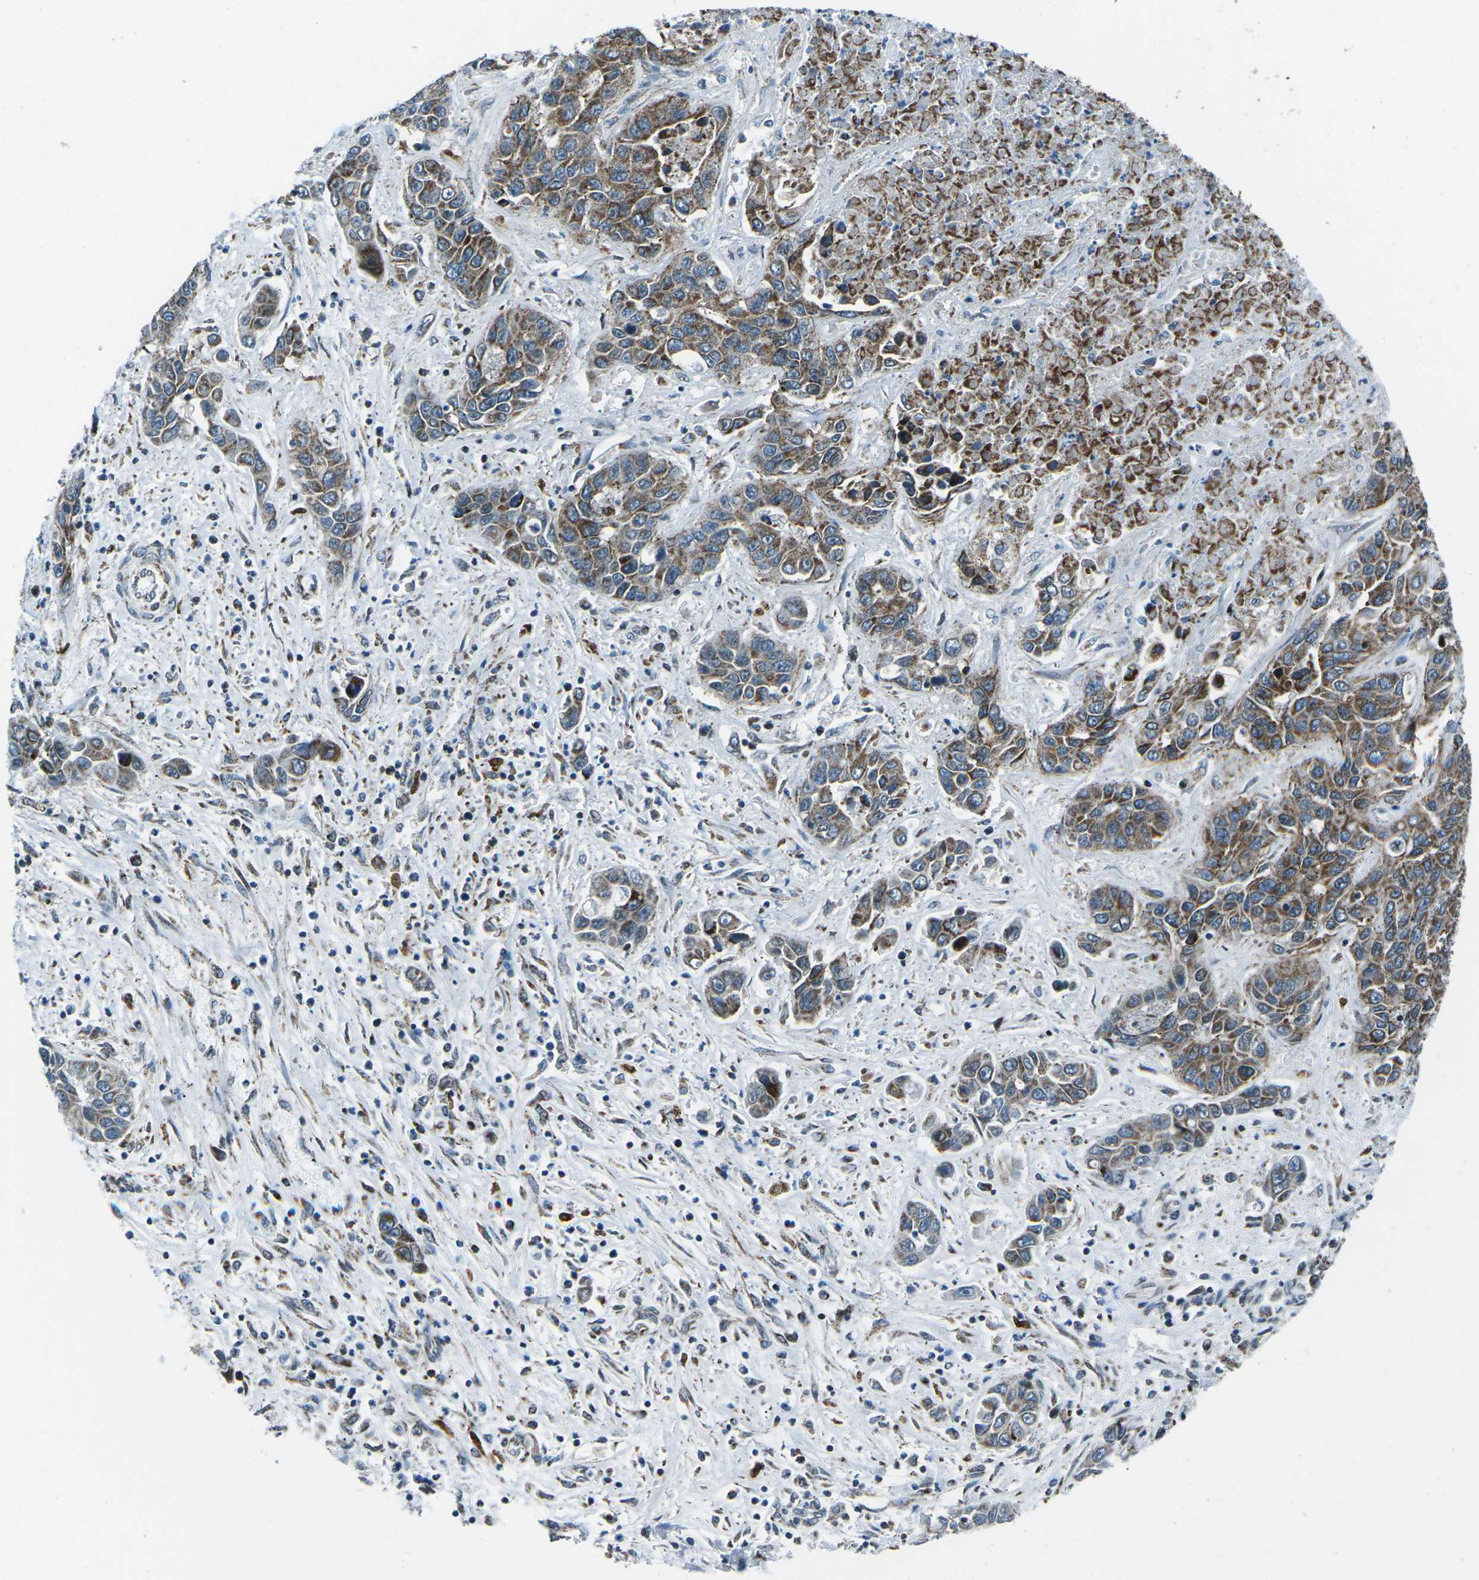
{"staining": {"intensity": "moderate", "quantity": ">75%", "location": "cytoplasmic/membranous"}, "tissue": "liver cancer", "cell_type": "Tumor cells", "image_type": "cancer", "snomed": [{"axis": "morphology", "description": "Cholangiocarcinoma"}, {"axis": "topography", "description": "Liver"}], "caption": "High-magnification brightfield microscopy of liver cancer stained with DAB (brown) and counterstained with hematoxylin (blue). tumor cells exhibit moderate cytoplasmic/membranous staining is seen in about>75% of cells.", "gene": "RFESD", "patient": {"sex": "female", "age": 52}}